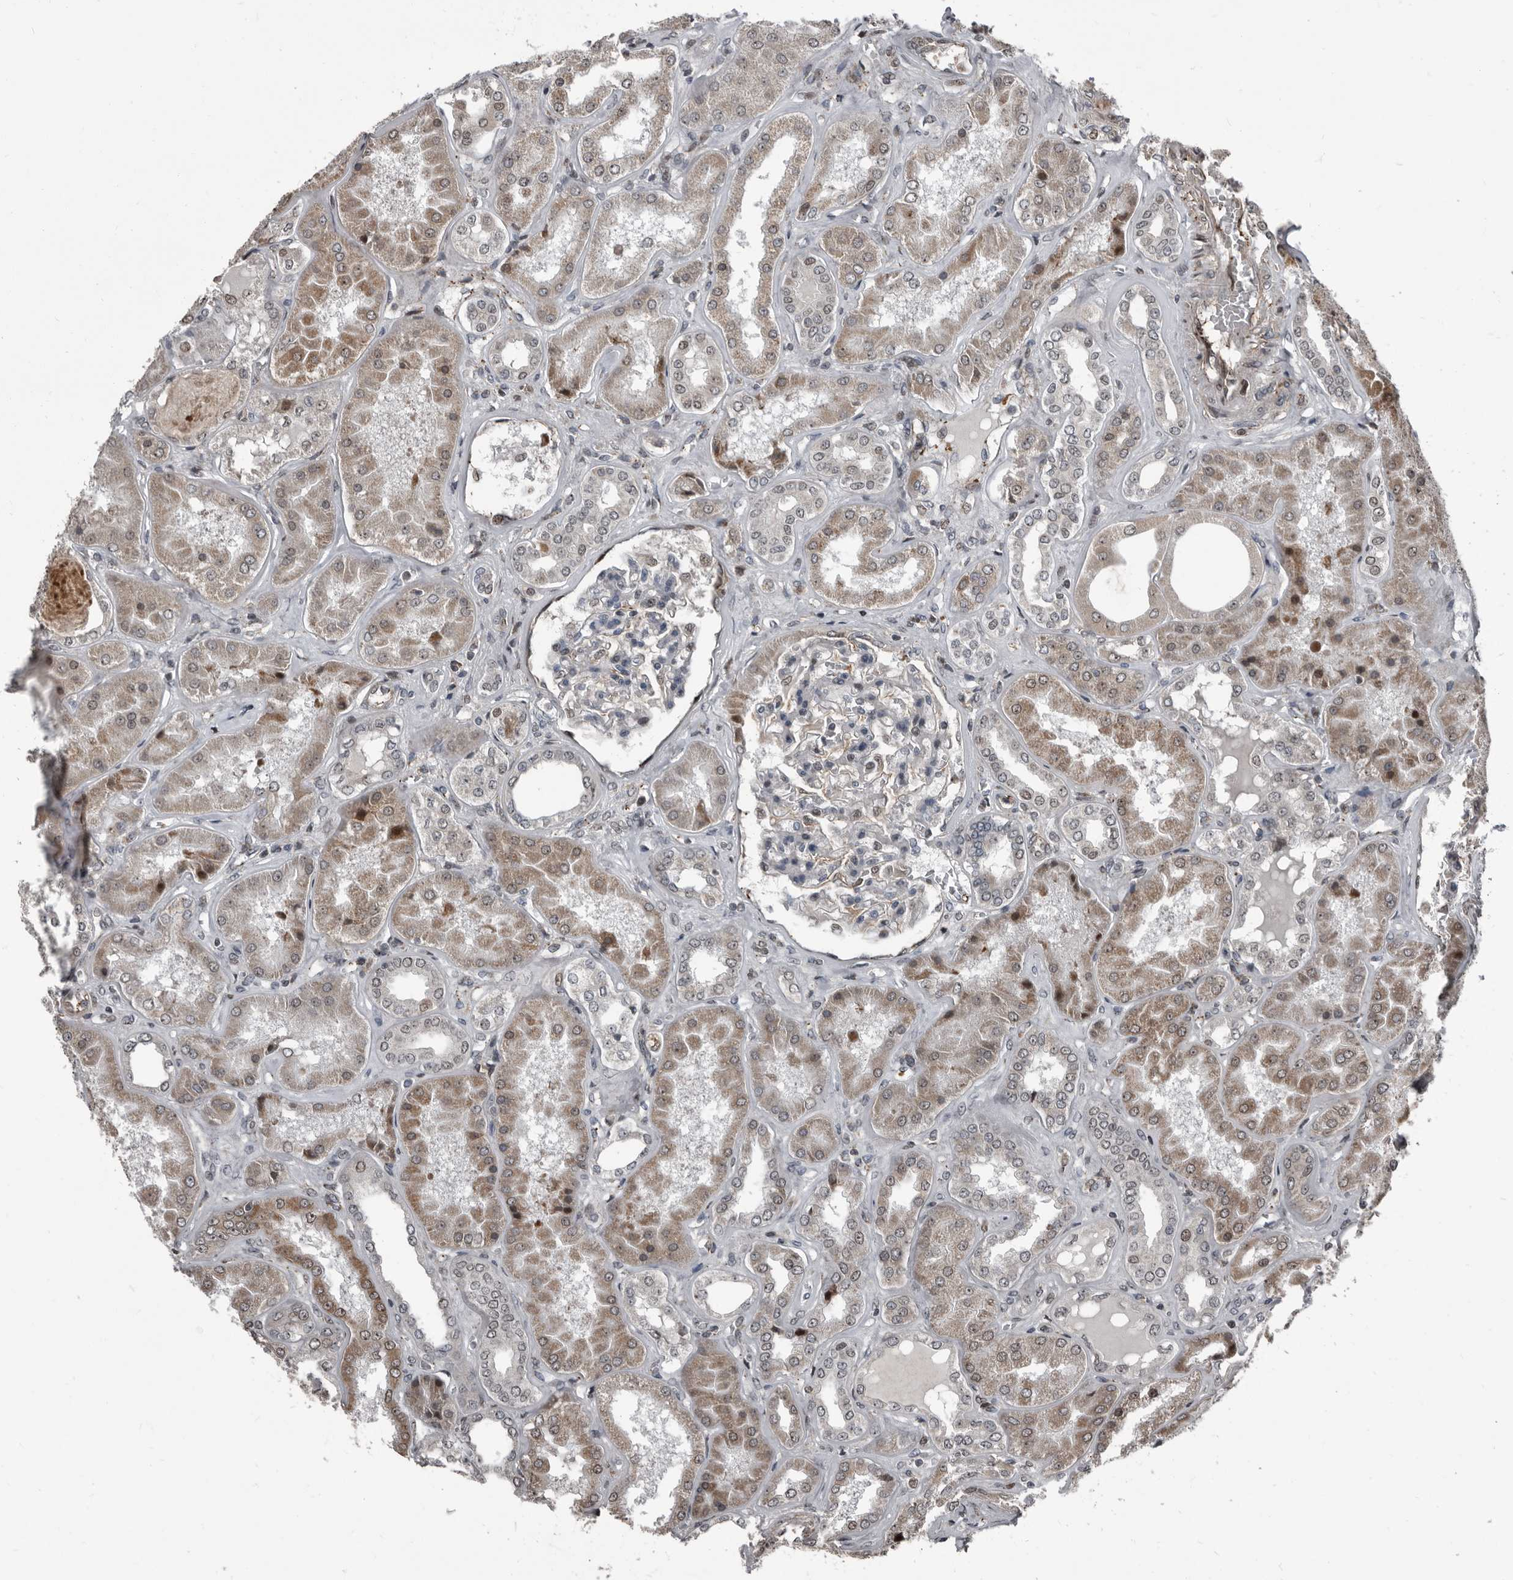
{"staining": {"intensity": "strong", "quantity": "<25%", "location": "nuclear"}, "tissue": "kidney", "cell_type": "Cells in glomeruli", "image_type": "normal", "snomed": [{"axis": "morphology", "description": "Normal tissue, NOS"}, {"axis": "topography", "description": "Kidney"}], "caption": "The micrograph exhibits staining of normal kidney, revealing strong nuclear protein staining (brown color) within cells in glomeruli. (DAB (3,3'-diaminobenzidine) IHC with brightfield microscopy, high magnification).", "gene": "CHD1L", "patient": {"sex": "female", "age": 56}}